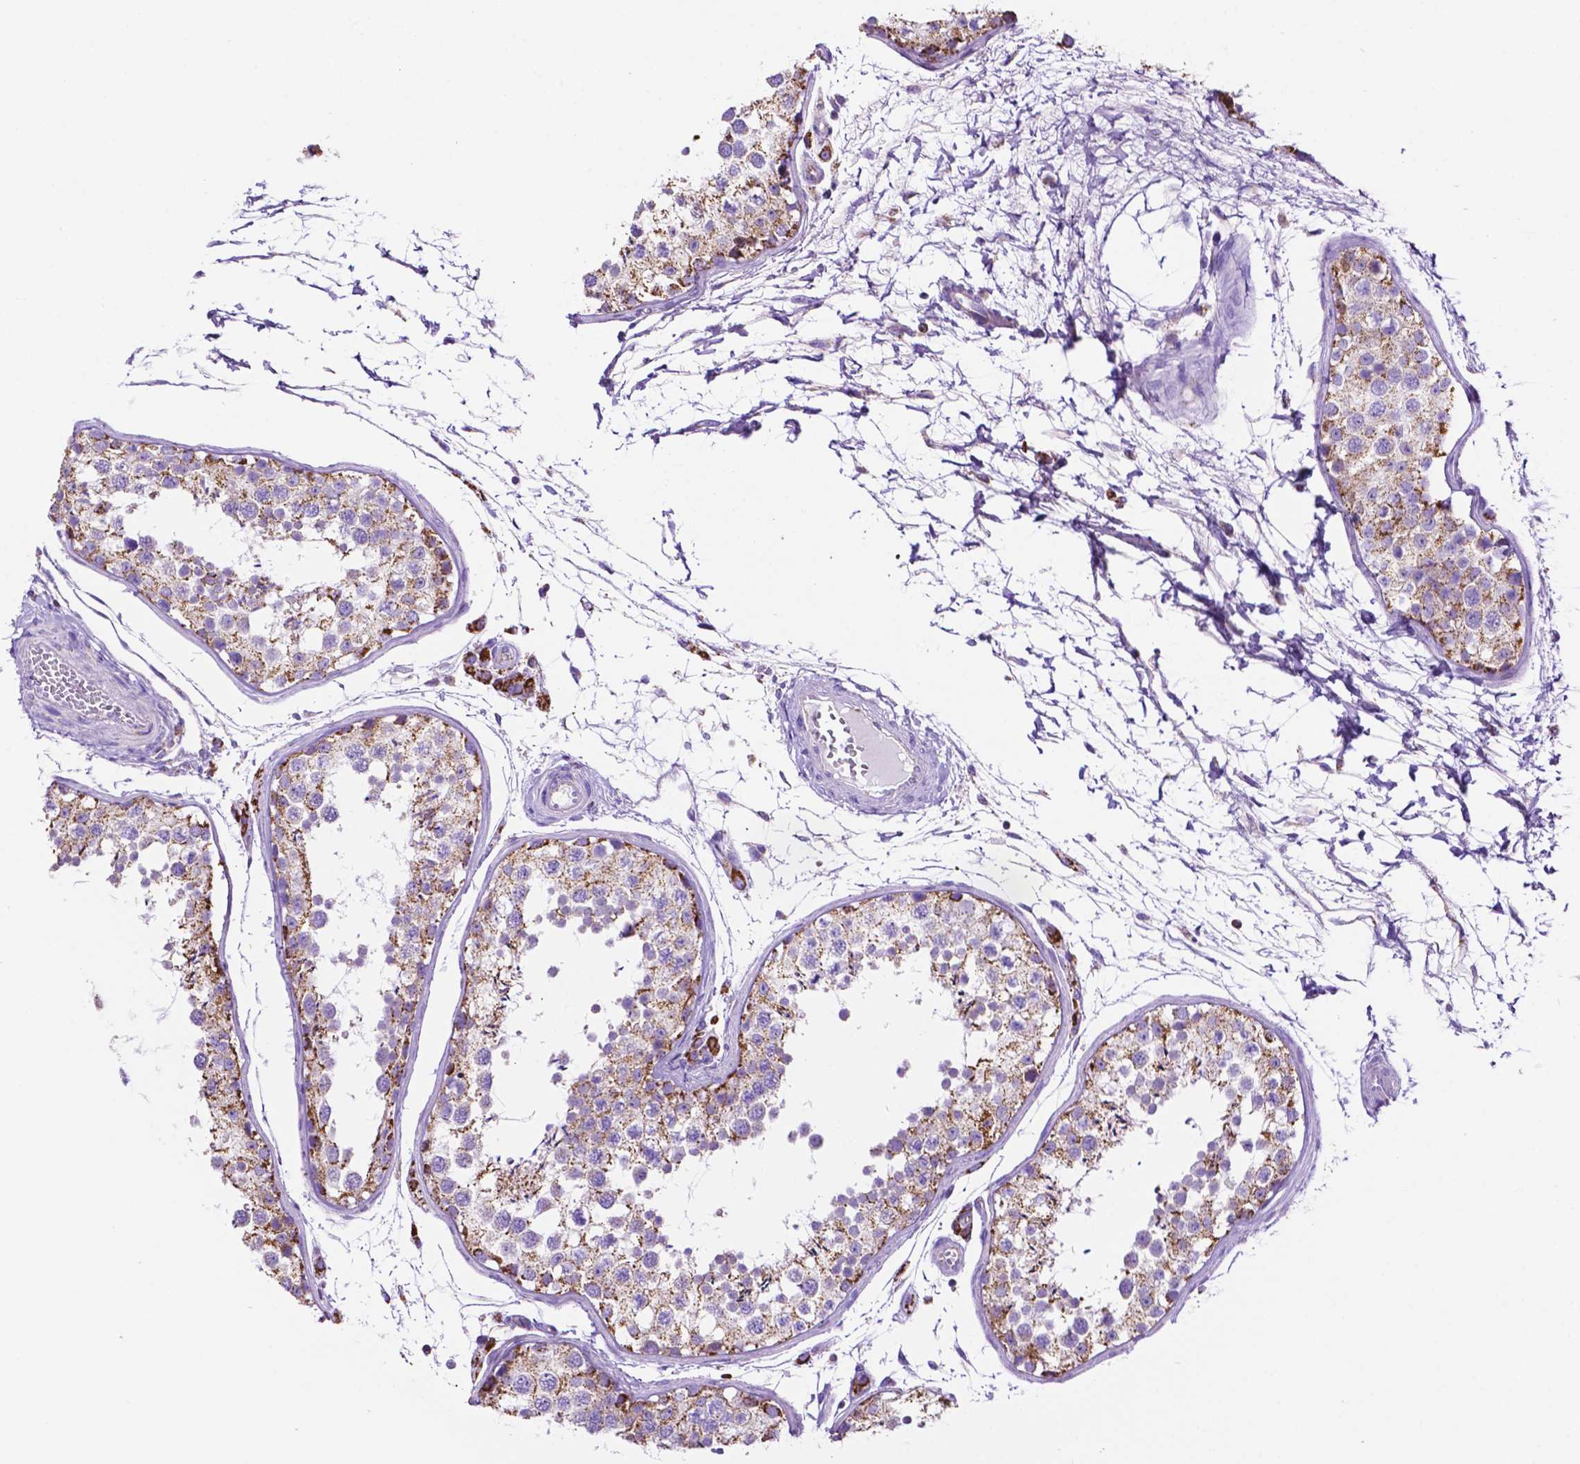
{"staining": {"intensity": "moderate", "quantity": "25%-75%", "location": "cytoplasmic/membranous"}, "tissue": "testis", "cell_type": "Cells in seminiferous ducts", "image_type": "normal", "snomed": [{"axis": "morphology", "description": "Normal tissue, NOS"}, {"axis": "topography", "description": "Testis"}], "caption": "Moderate cytoplasmic/membranous protein staining is seen in approximately 25%-75% of cells in seminiferous ducts in testis.", "gene": "GDPD5", "patient": {"sex": "male", "age": 29}}